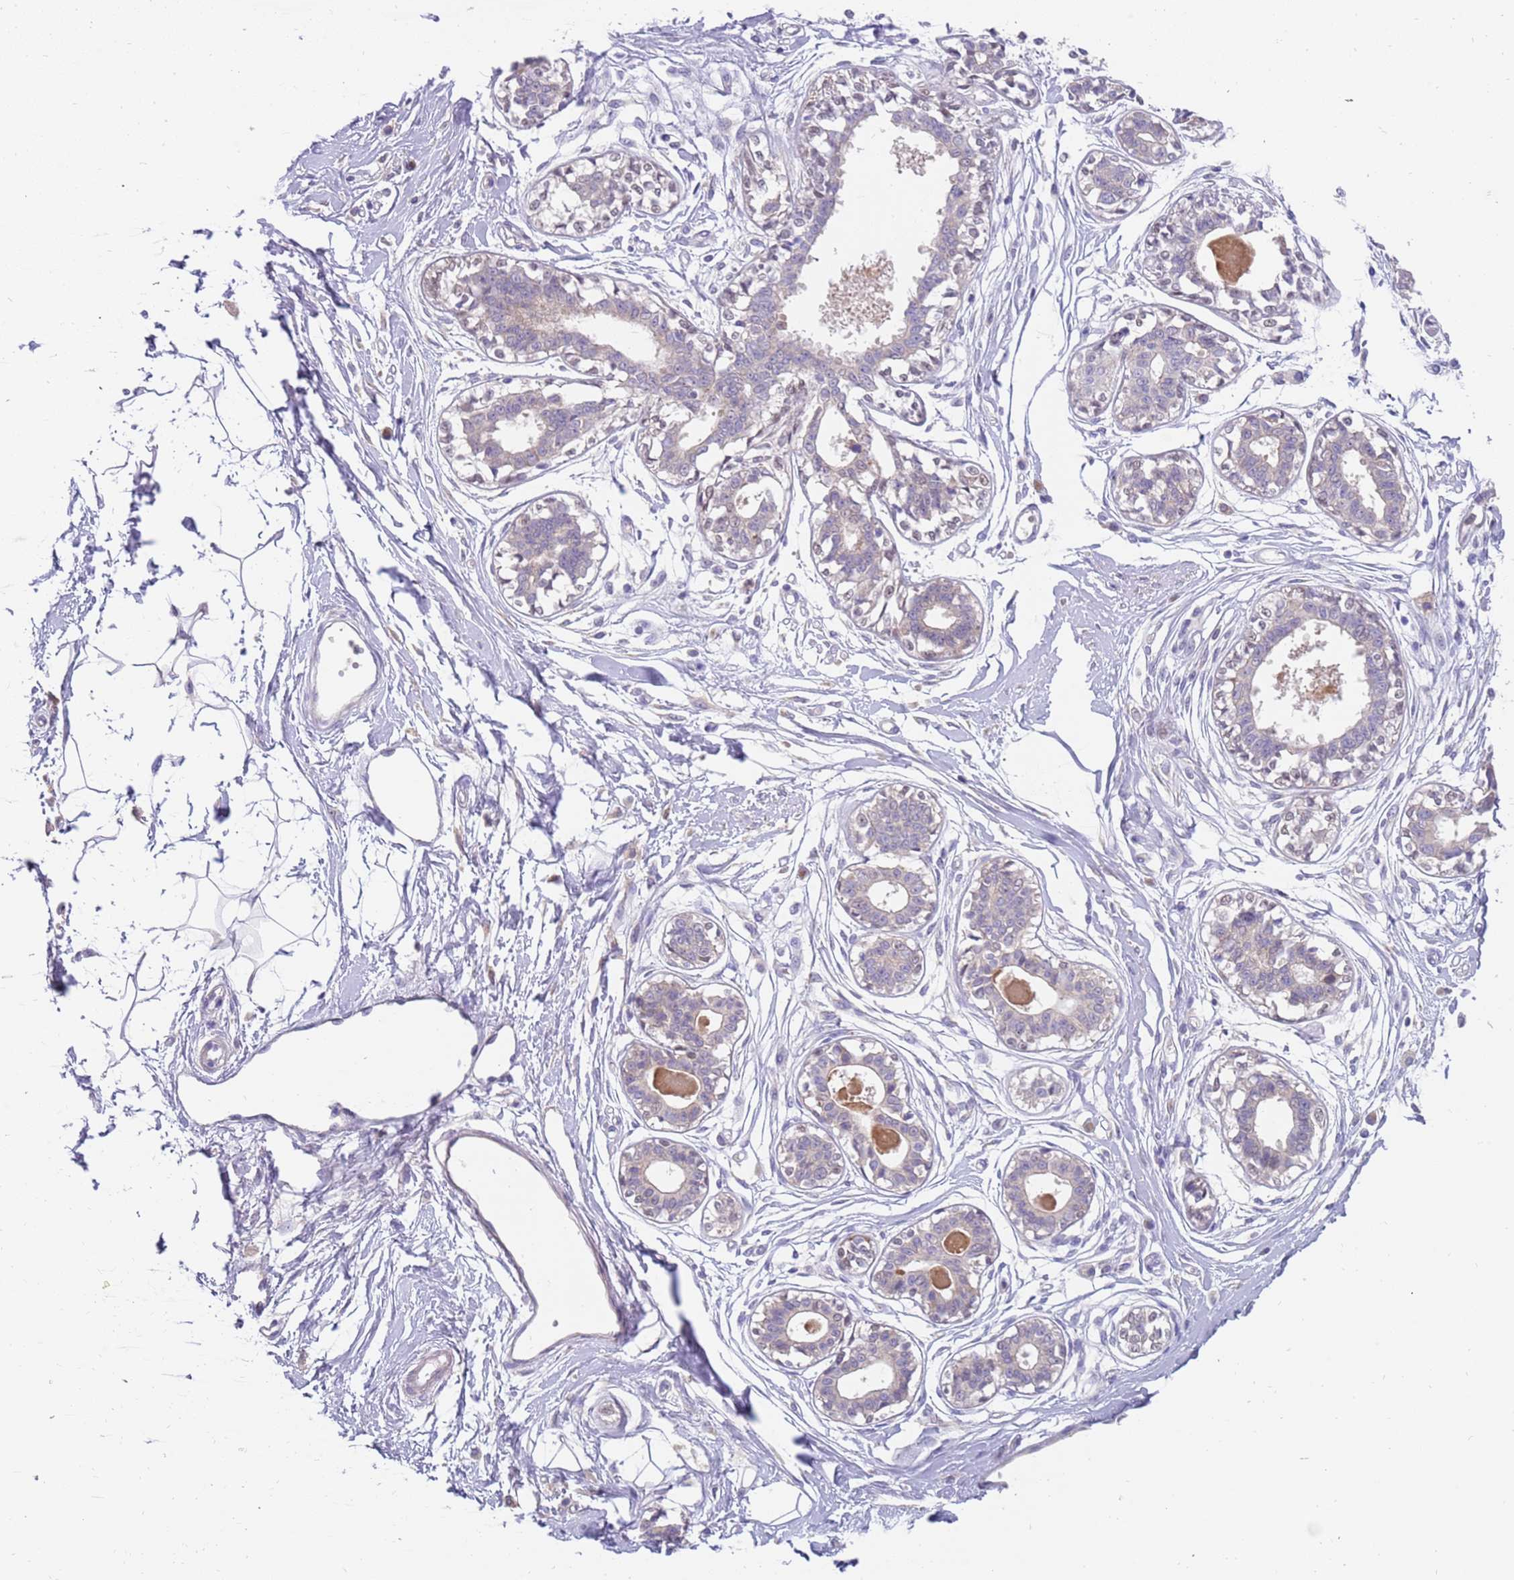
{"staining": {"intensity": "negative", "quantity": "none", "location": "none"}, "tissue": "breast", "cell_type": "Adipocytes", "image_type": "normal", "snomed": [{"axis": "morphology", "description": "Normal tissue, NOS"}, {"axis": "topography", "description": "Breast"}], "caption": "Protein analysis of normal breast displays no significant staining in adipocytes. (DAB (3,3'-diaminobenzidine) immunohistochemistry visualized using brightfield microscopy, high magnification).", "gene": "ZNF746", "patient": {"sex": "female", "age": 45}}